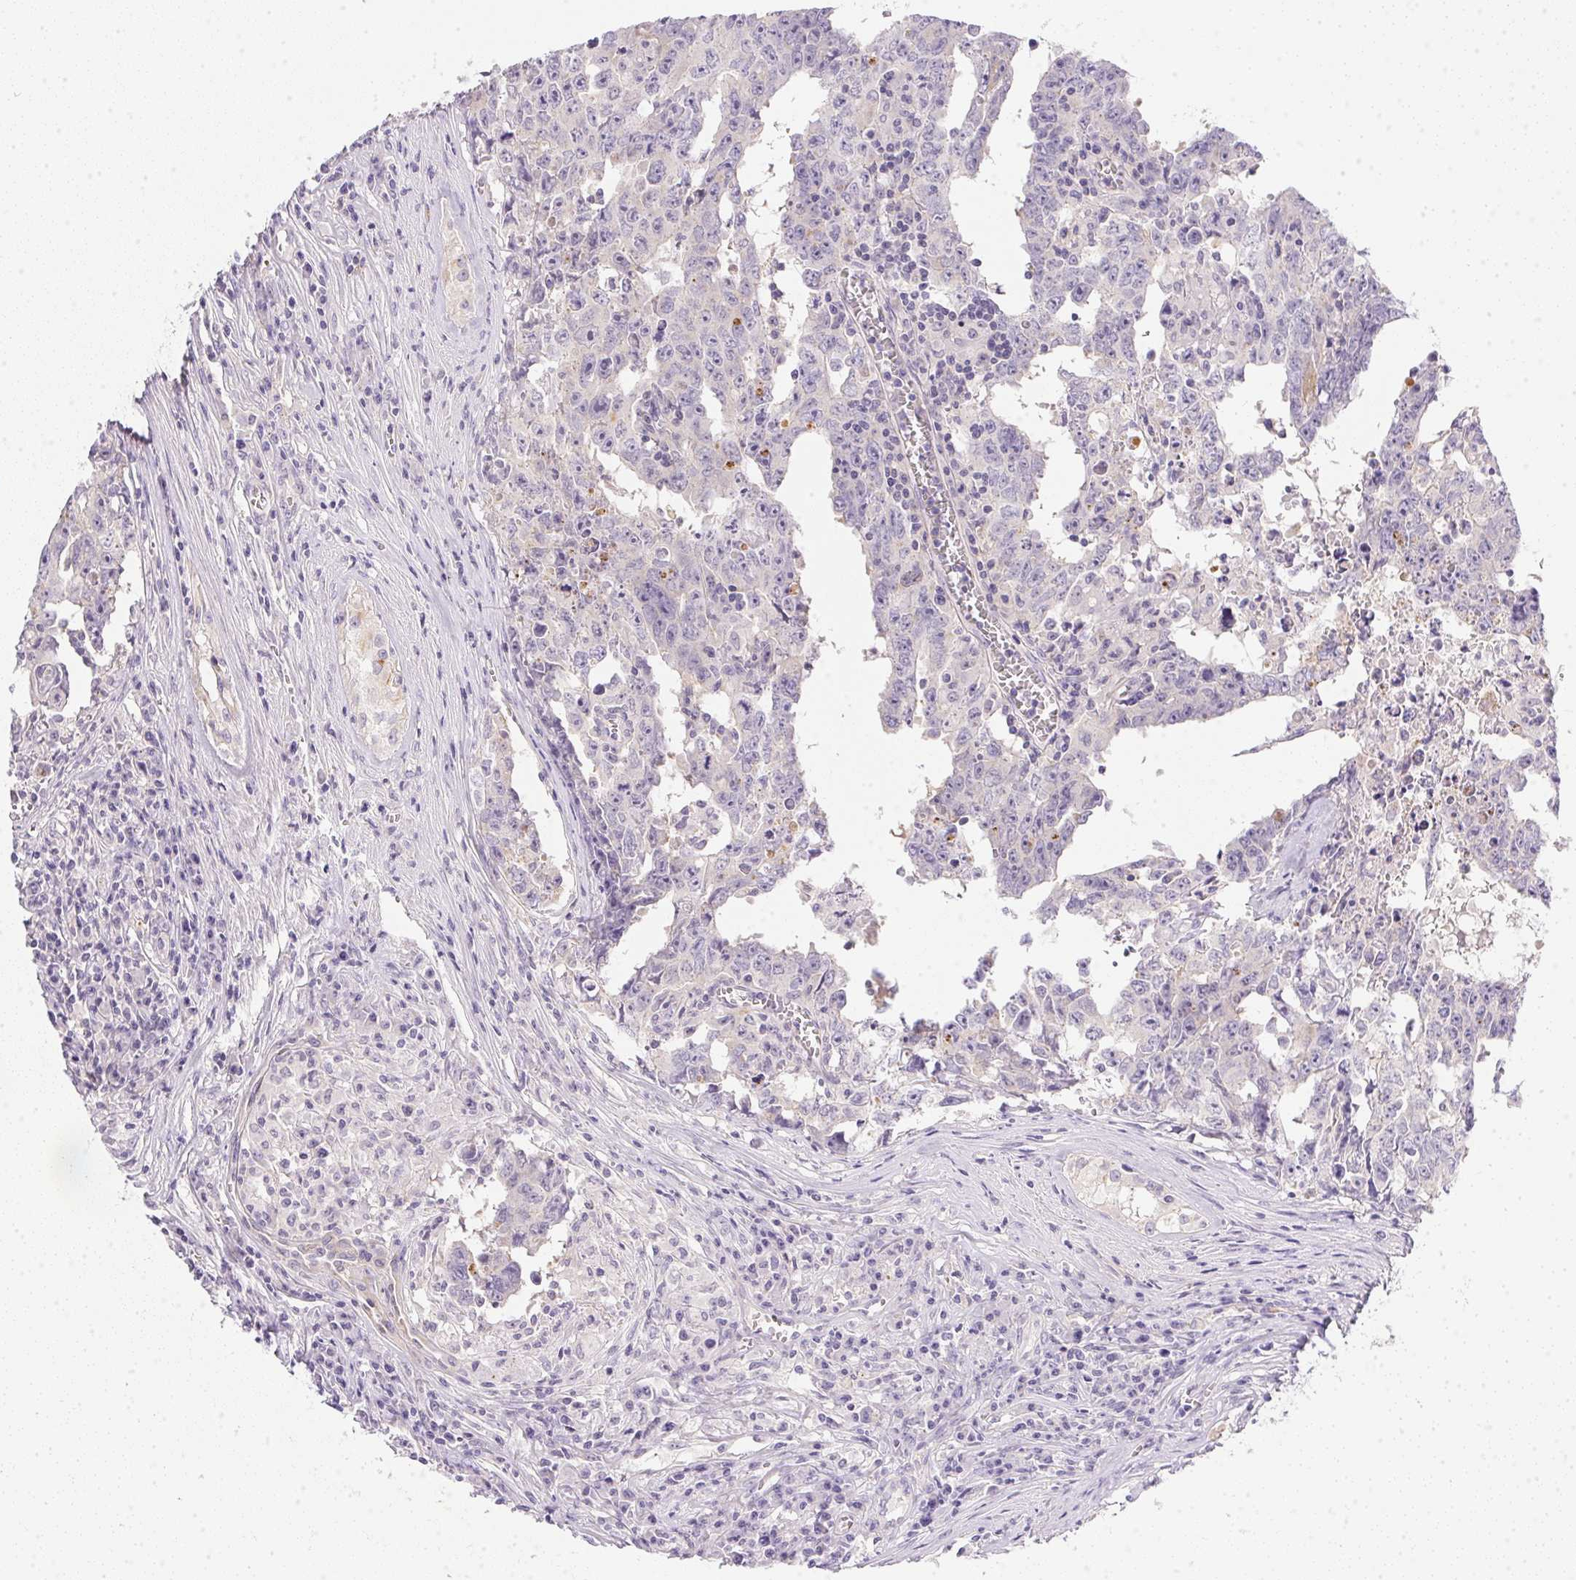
{"staining": {"intensity": "negative", "quantity": "none", "location": "none"}, "tissue": "testis cancer", "cell_type": "Tumor cells", "image_type": "cancer", "snomed": [{"axis": "morphology", "description": "Carcinoma, Embryonal, NOS"}, {"axis": "topography", "description": "Testis"}], "caption": "This micrograph is of embryonal carcinoma (testis) stained with immunohistochemistry to label a protein in brown with the nuclei are counter-stained blue. There is no positivity in tumor cells.", "gene": "SLC17A7", "patient": {"sex": "male", "age": 22}}